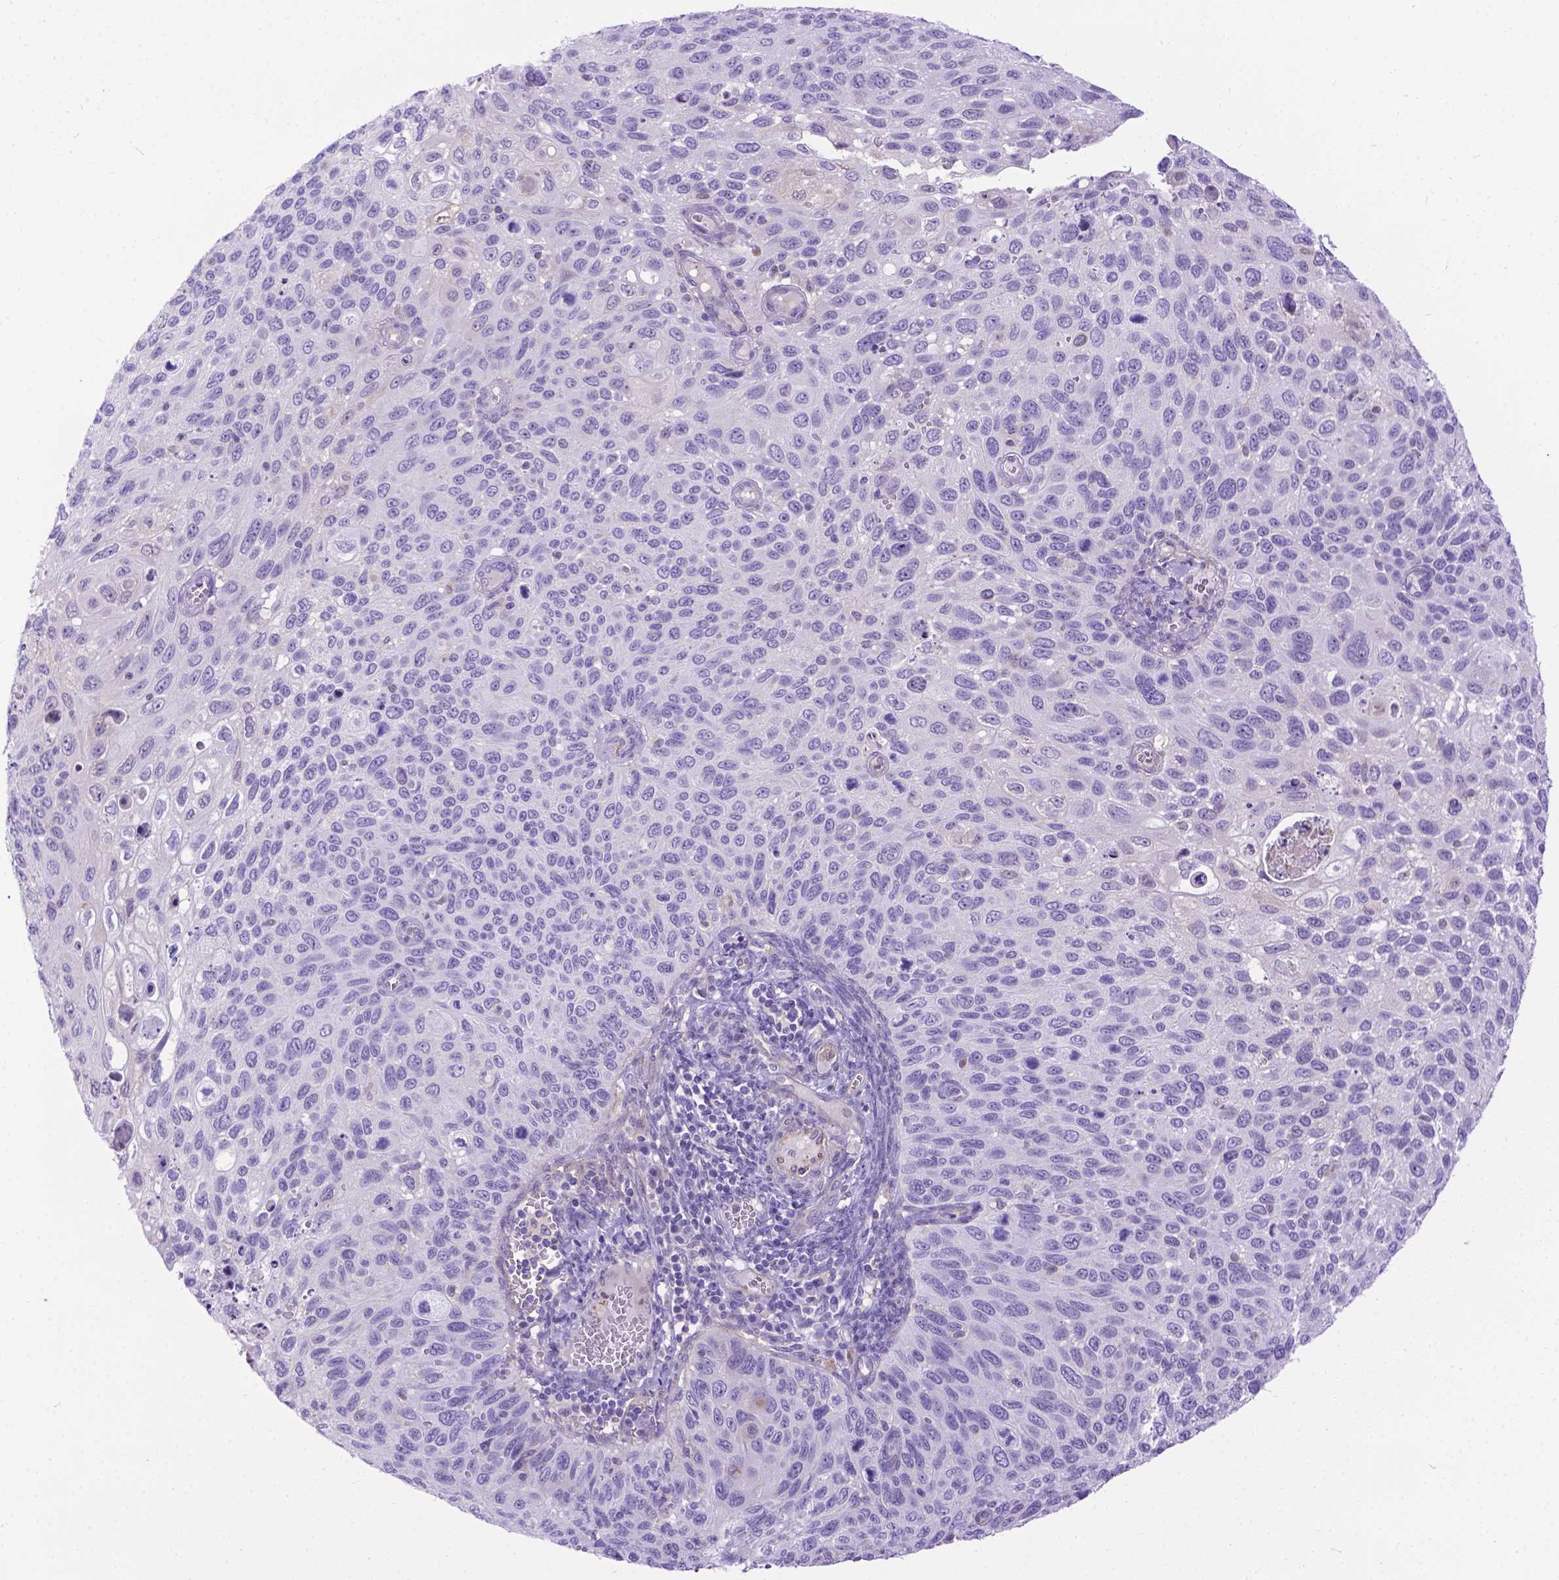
{"staining": {"intensity": "negative", "quantity": "none", "location": "none"}, "tissue": "cervical cancer", "cell_type": "Tumor cells", "image_type": "cancer", "snomed": [{"axis": "morphology", "description": "Squamous cell carcinoma, NOS"}, {"axis": "topography", "description": "Cervix"}], "caption": "Immunohistochemistry (IHC) micrograph of squamous cell carcinoma (cervical) stained for a protein (brown), which shows no staining in tumor cells. (DAB IHC visualized using brightfield microscopy, high magnification).", "gene": "TMEM169", "patient": {"sex": "female", "age": 70}}